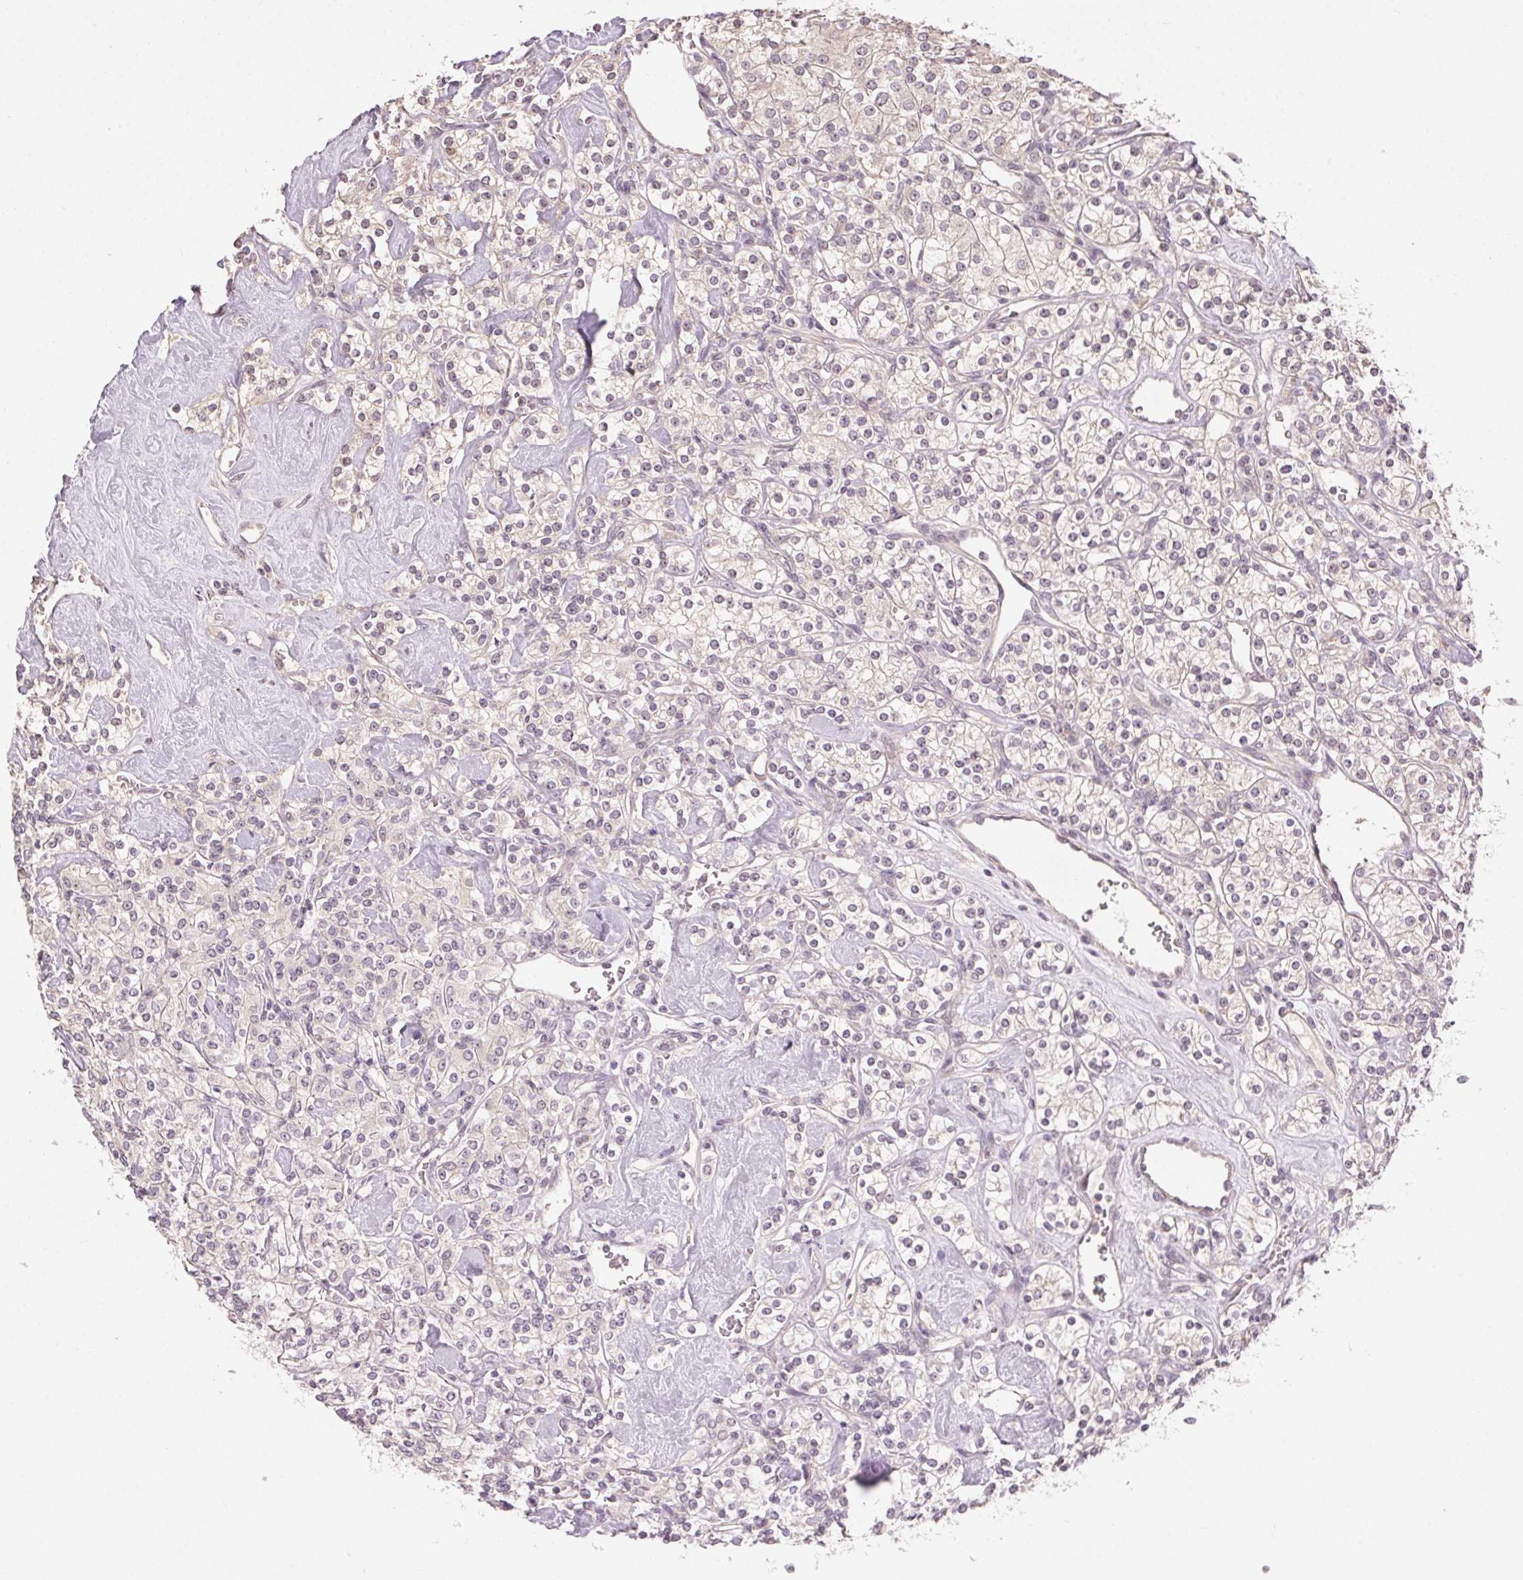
{"staining": {"intensity": "negative", "quantity": "none", "location": "none"}, "tissue": "renal cancer", "cell_type": "Tumor cells", "image_type": "cancer", "snomed": [{"axis": "morphology", "description": "Adenocarcinoma, NOS"}, {"axis": "topography", "description": "Kidney"}], "caption": "A high-resolution histopathology image shows IHC staining of adenocarcinoma (renal), which demonstrates no significant staining in tumor cells.", "gene": "ATP1B3", "patient": {"sex": "male", "age": 77}}